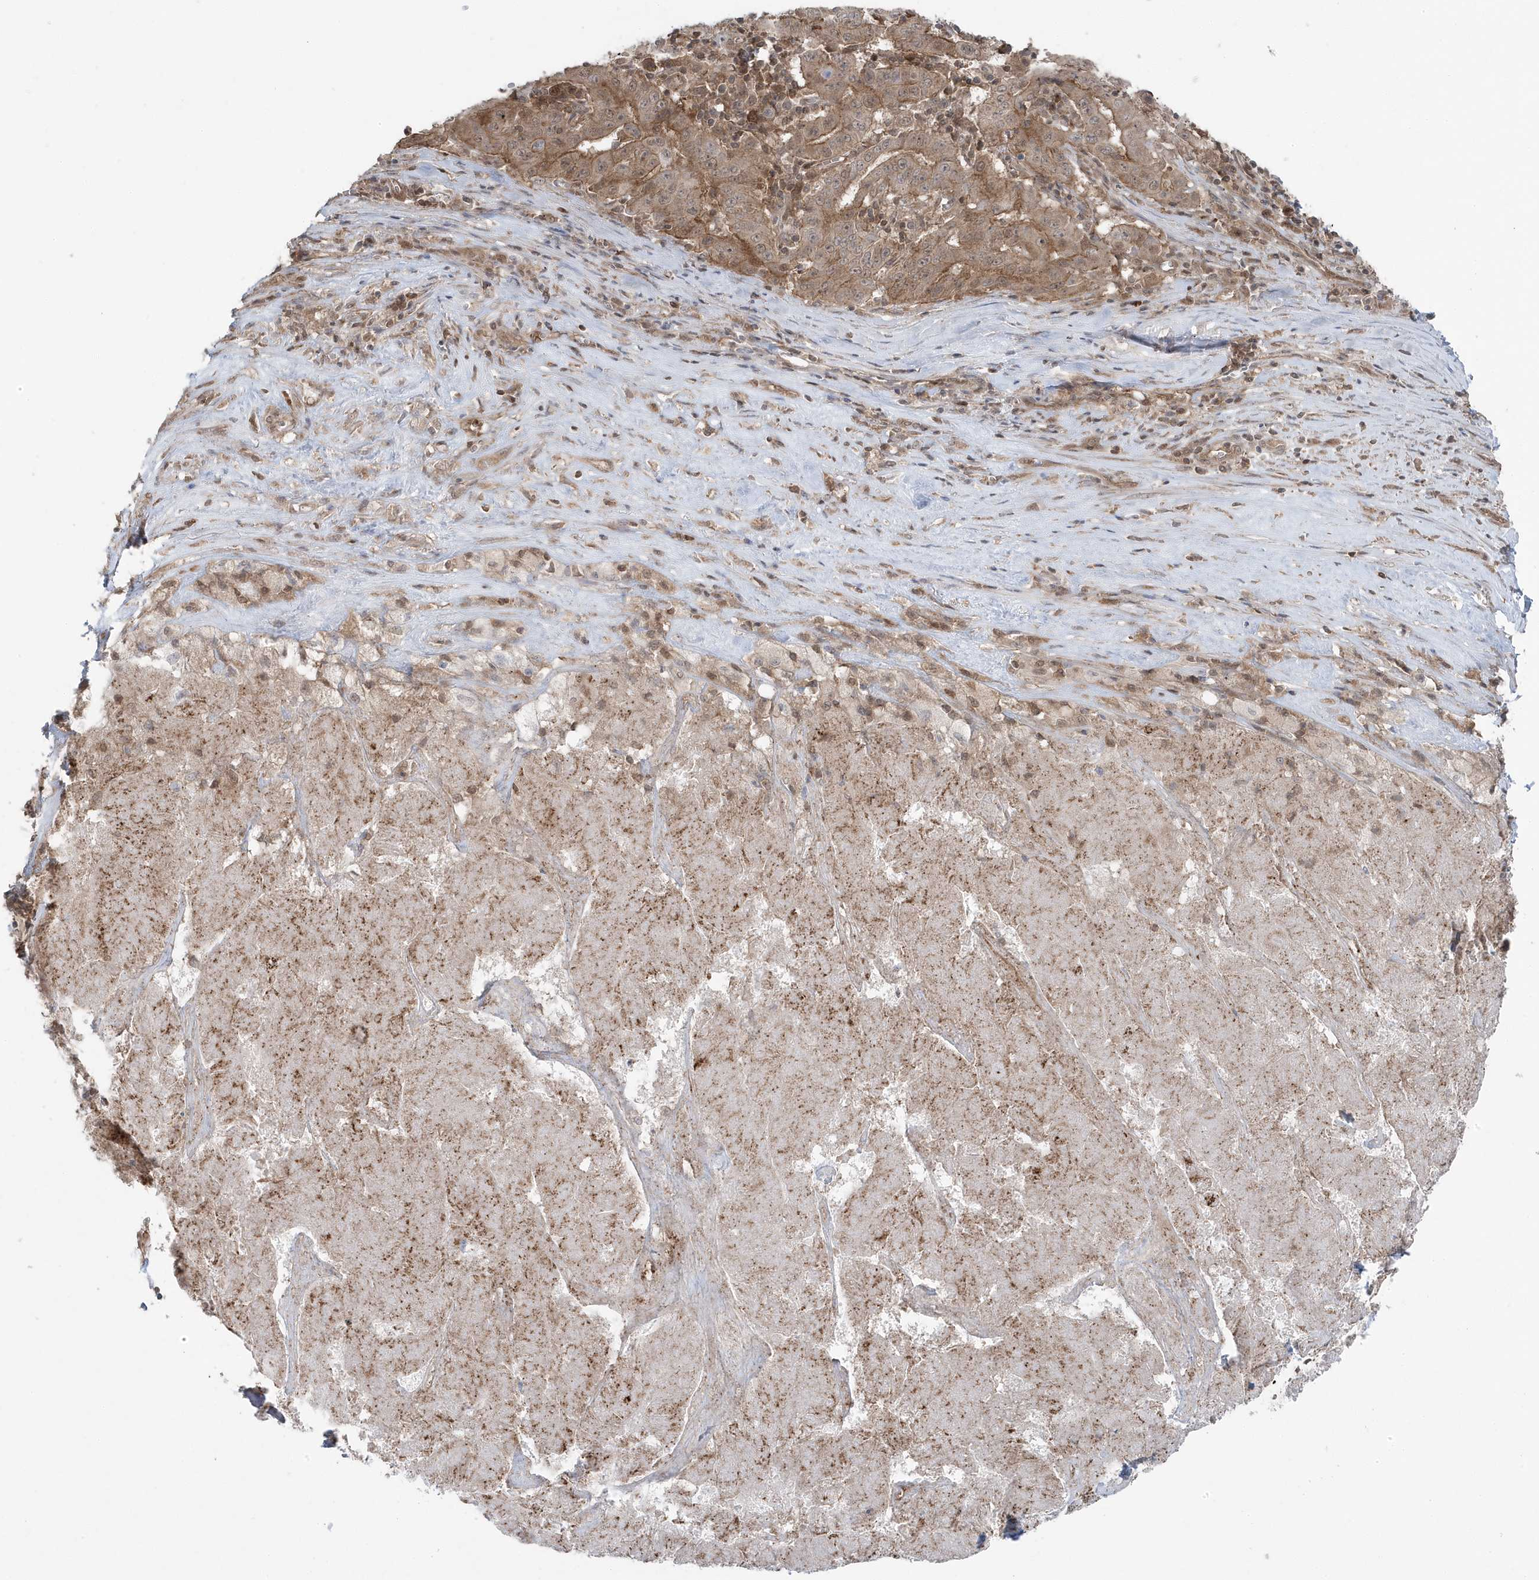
{"staining": {"intensity": "moderate", "quantity": "<25%", "location": "cytoplasmic/membranous"}, "tissue": "pancreatic cancer", "cell_type": "Tumor cells", "image_type": "cancer", "snomed": [{"axis": "morphology", "description": "Adenocarcinoma, NOS"}, {"axis": "topography", "description": "Pancreas"}], "caption": "Moderate cytoplasmic/membranous positivity is appreciated in approximately <25% of tumor cells in pancreatic cancer.", "gene": "MAPK1IP1L", "patient": {"sex": "male", "age": 63}}